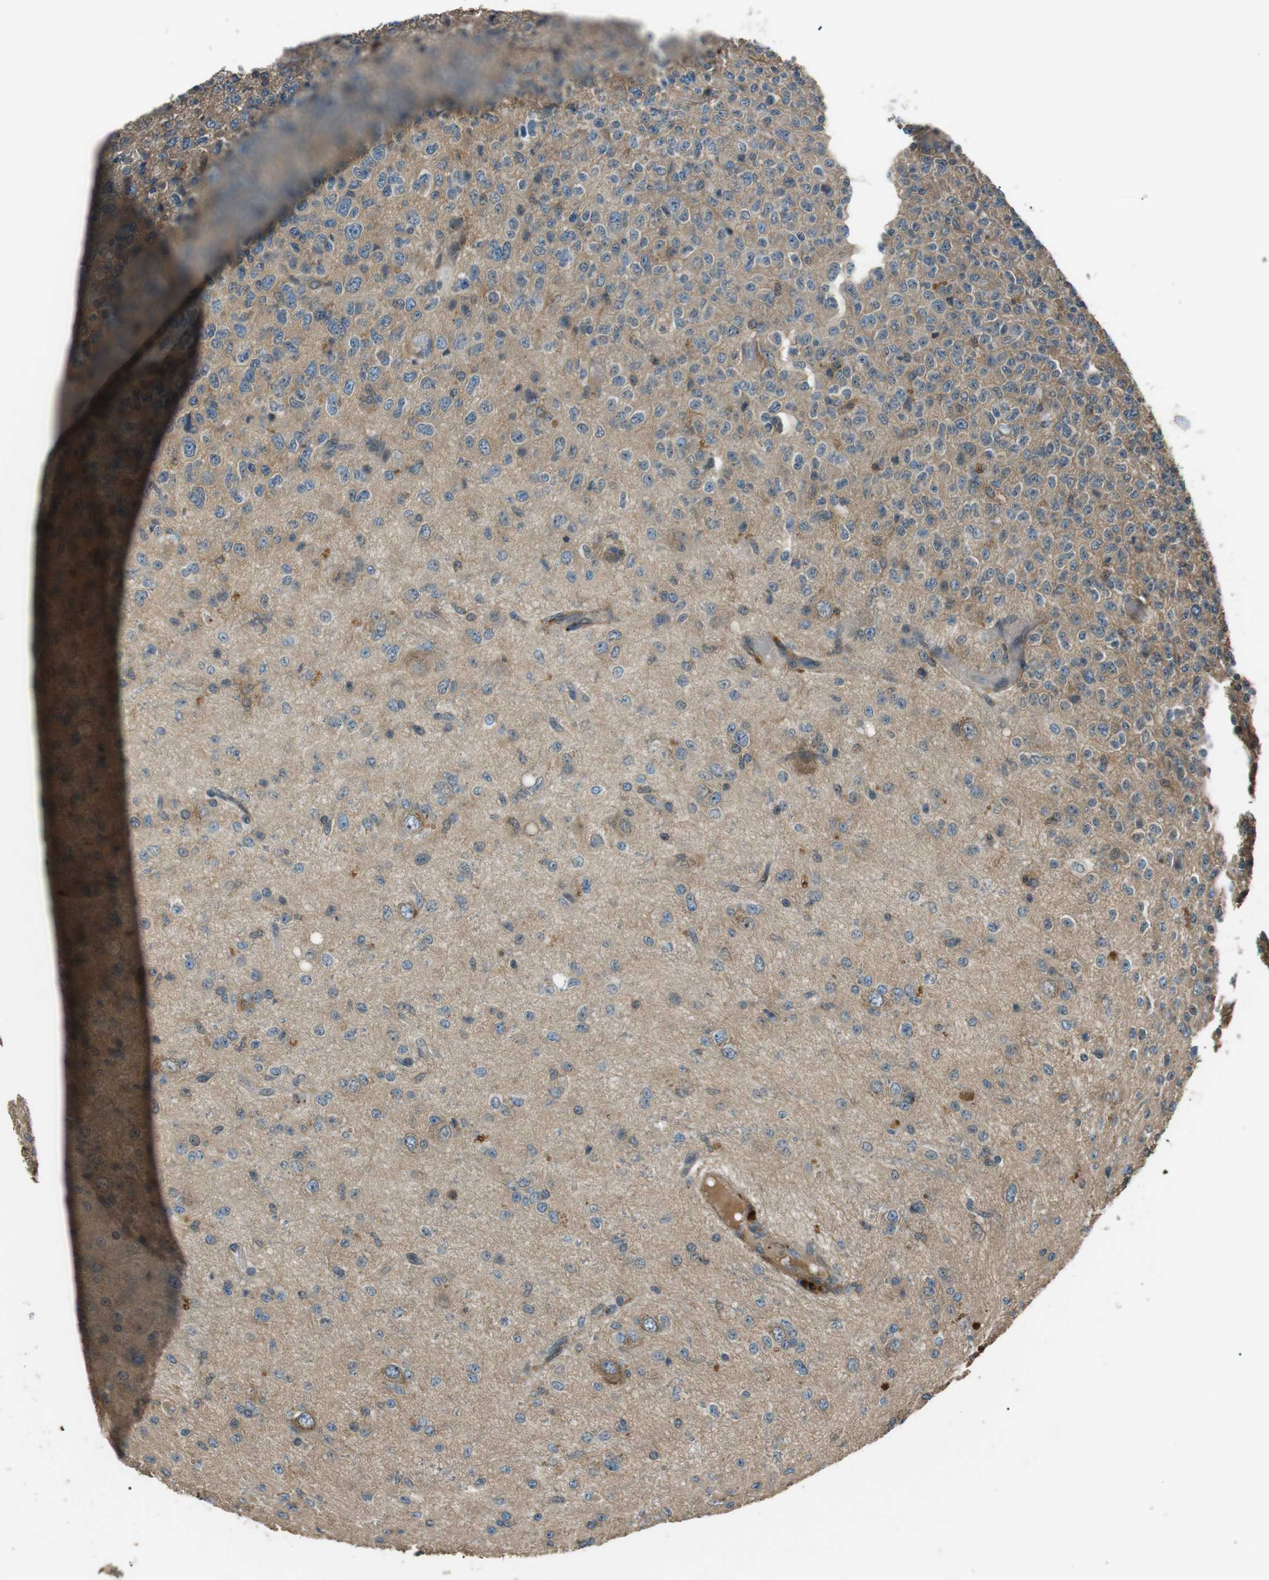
{"staining": {"intensity": "weak", "quantity": ">75%", "location": "cytoplasmic/membranous"}, "tissue": "glioma", "cell_type": "Tumor cells", "image_type": "cancer", "snomed": [{"axis": "morphology", "description": "Glioma, malignant, High grade"}, {"axis": "topography", "description": "pancreas cauda"}], "caption": "Immunohistochemical staining of human malignant glioma (high-grade) demonstrates low levels of weak cytoplasmic/membranous protein positivity in about >75% of tumor cells.", "gene": "GPR161", "patient": {"sex": "male", "age": 60}}